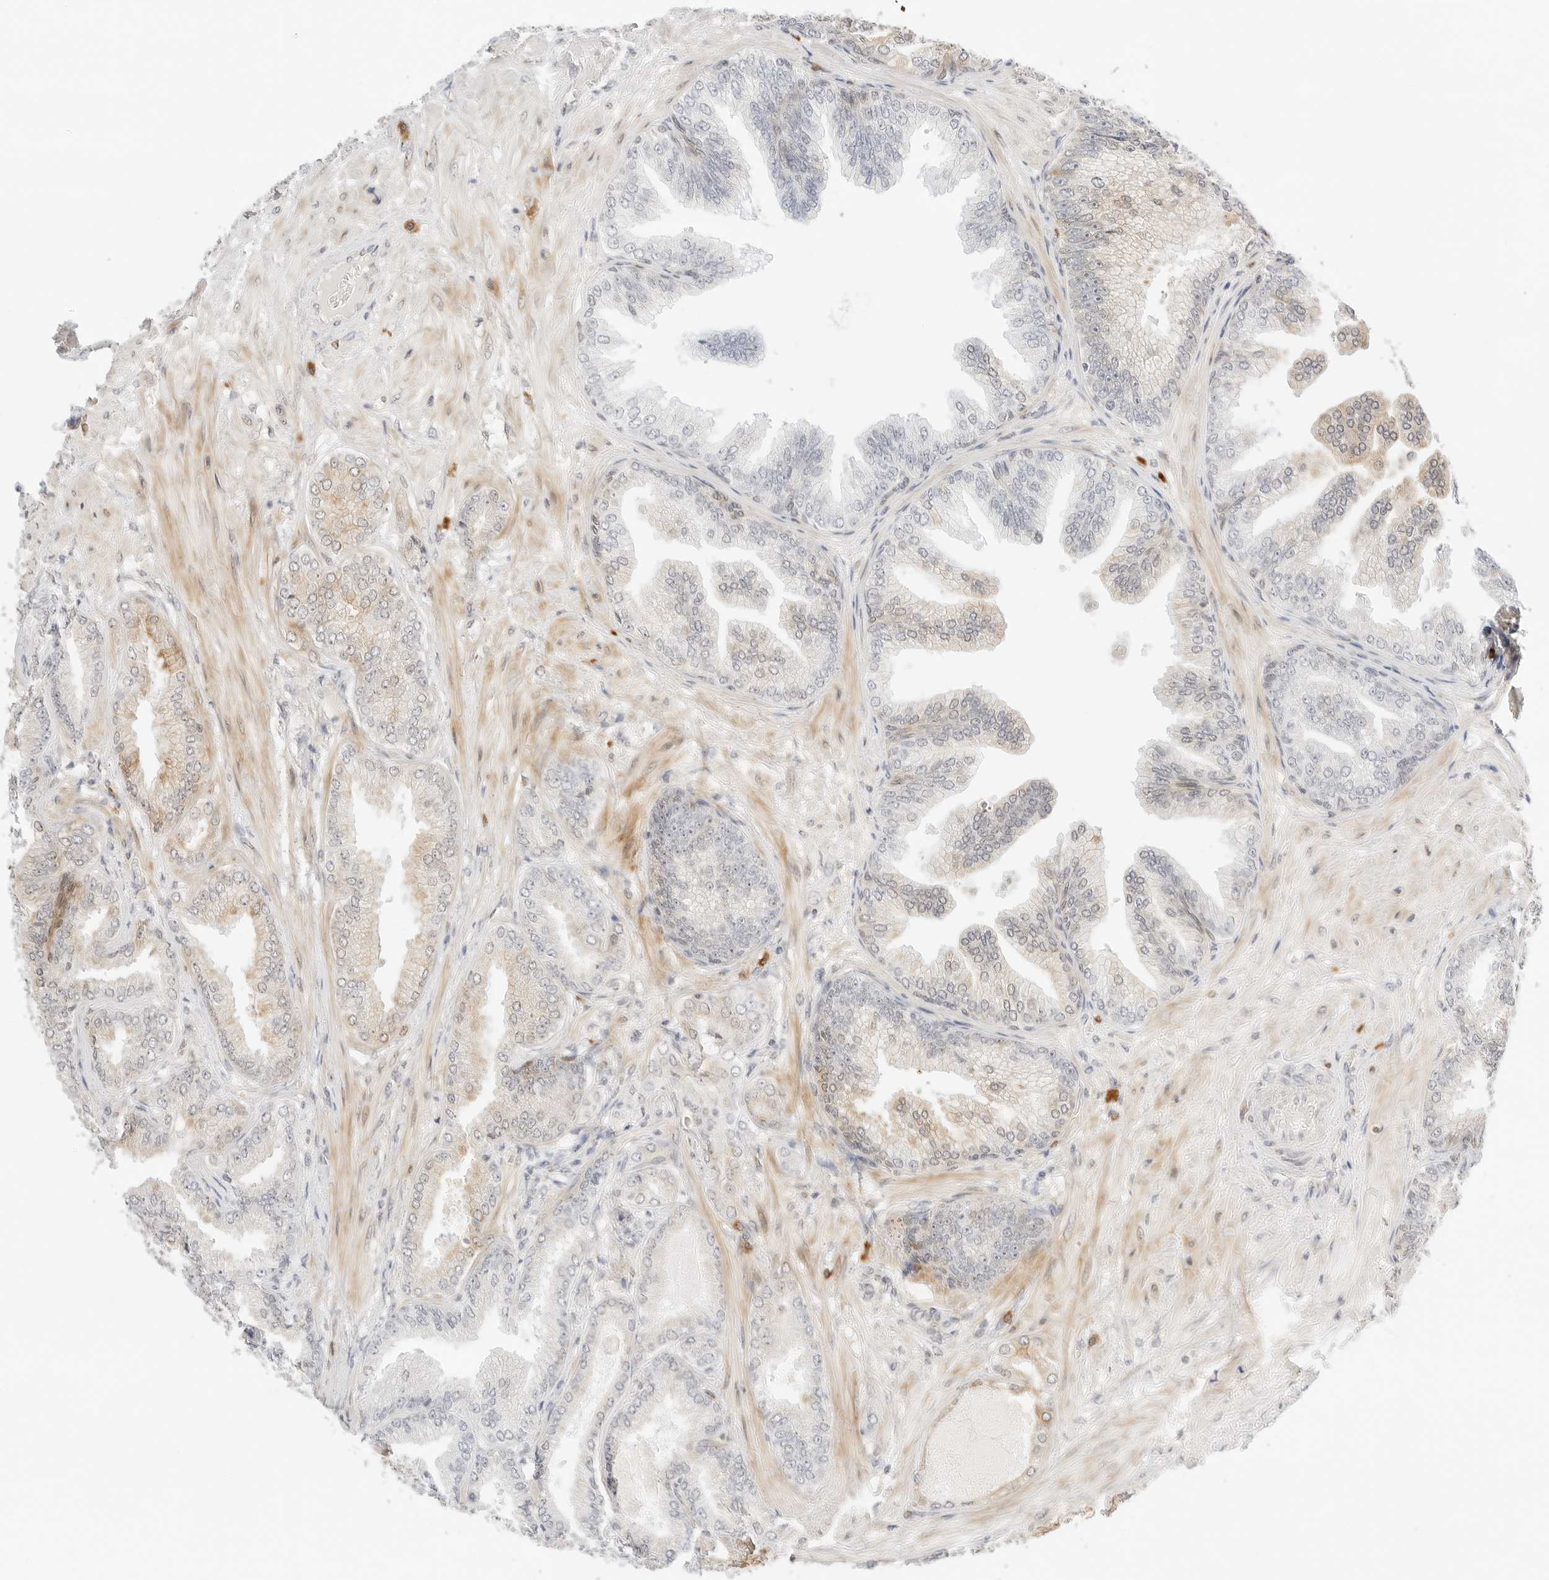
{"staining": {"intensity": "weak", "quantity": "25%-75%", "location": "cytoplasmic/membranous"}, "tissue": "prostate cancer", "cell_type": "Tumor cells", "image_type": "cancer", "snomed": [{"axis": "morphology", "description": "Adenocarcinoma, Low grade"}, {"axis": "topography", "description": "Prostate"}], "caption": "DAB (3,3'-diaminobenzidine) immunohistochemical staining of human prostate cancer (low-grade adenocarcinoma) demonstrates weak cytoplasmic/membranous protein staining in approximately 25%-75% of tumor cells.", "gene": "TEKT2", "patient": {"sex": "male", "age": 63}}